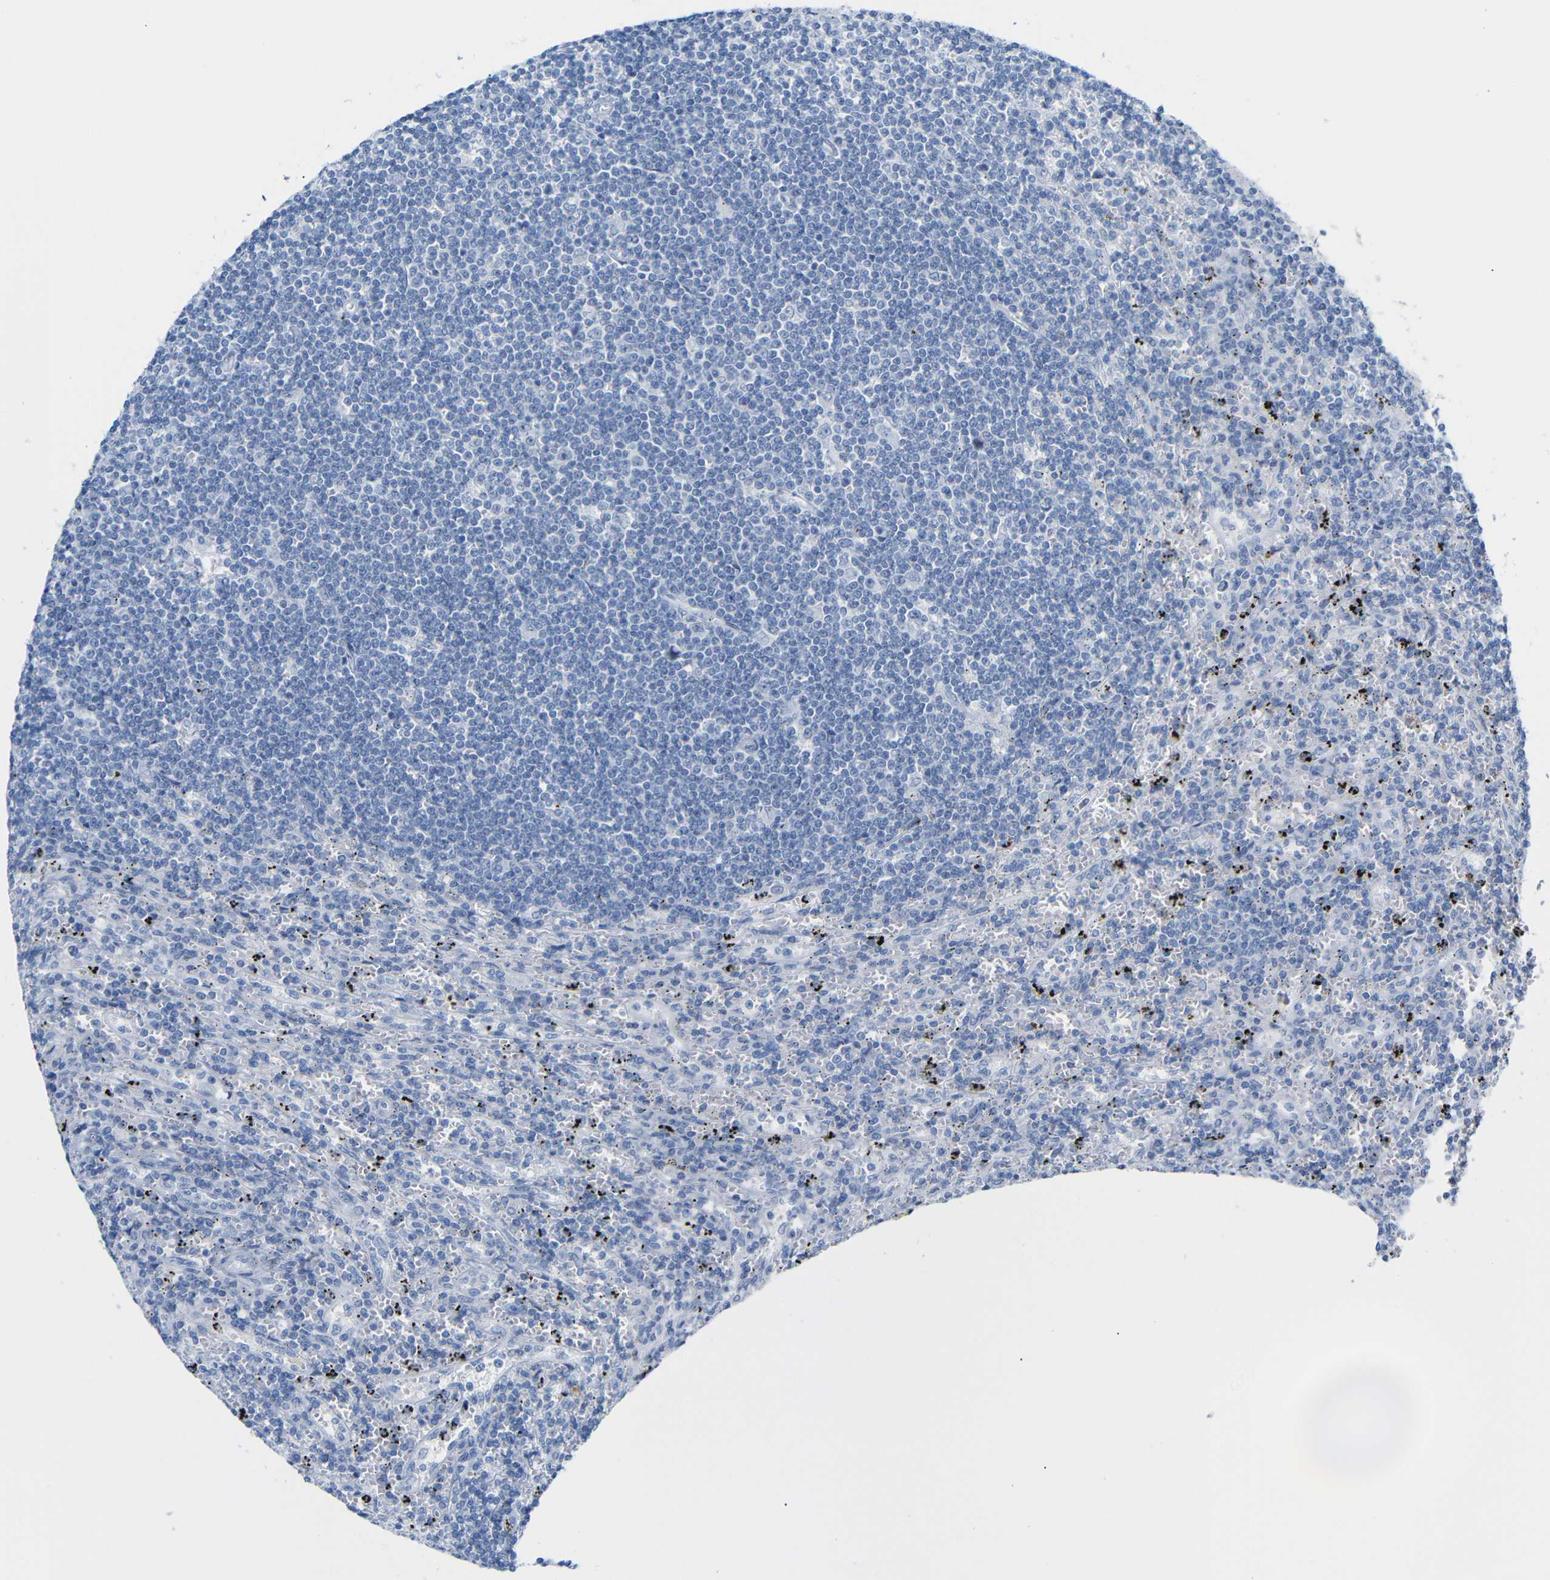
{"staining": {"intensity": "negative", "quantity": "none", "location": "none"}, "tissue": "lymphoma", "cell_type": "Tumor cells", "image_type": "cancer", "snomed": [{"axis": "morphology", "description": "Malignant lymphoma, non-Hodgkin's type, Low grade"}, {"axis": "topography", "description": "Spleen"}], "caption": "This is an immunohistochemistry (IHC) photomicrograph of malignant lymphoma, non-Hodgkin's type (low-grade). There is no positivity in tumor cells.", "gene": "MT1A", "patient": {"sex": "male", "age": 76}}